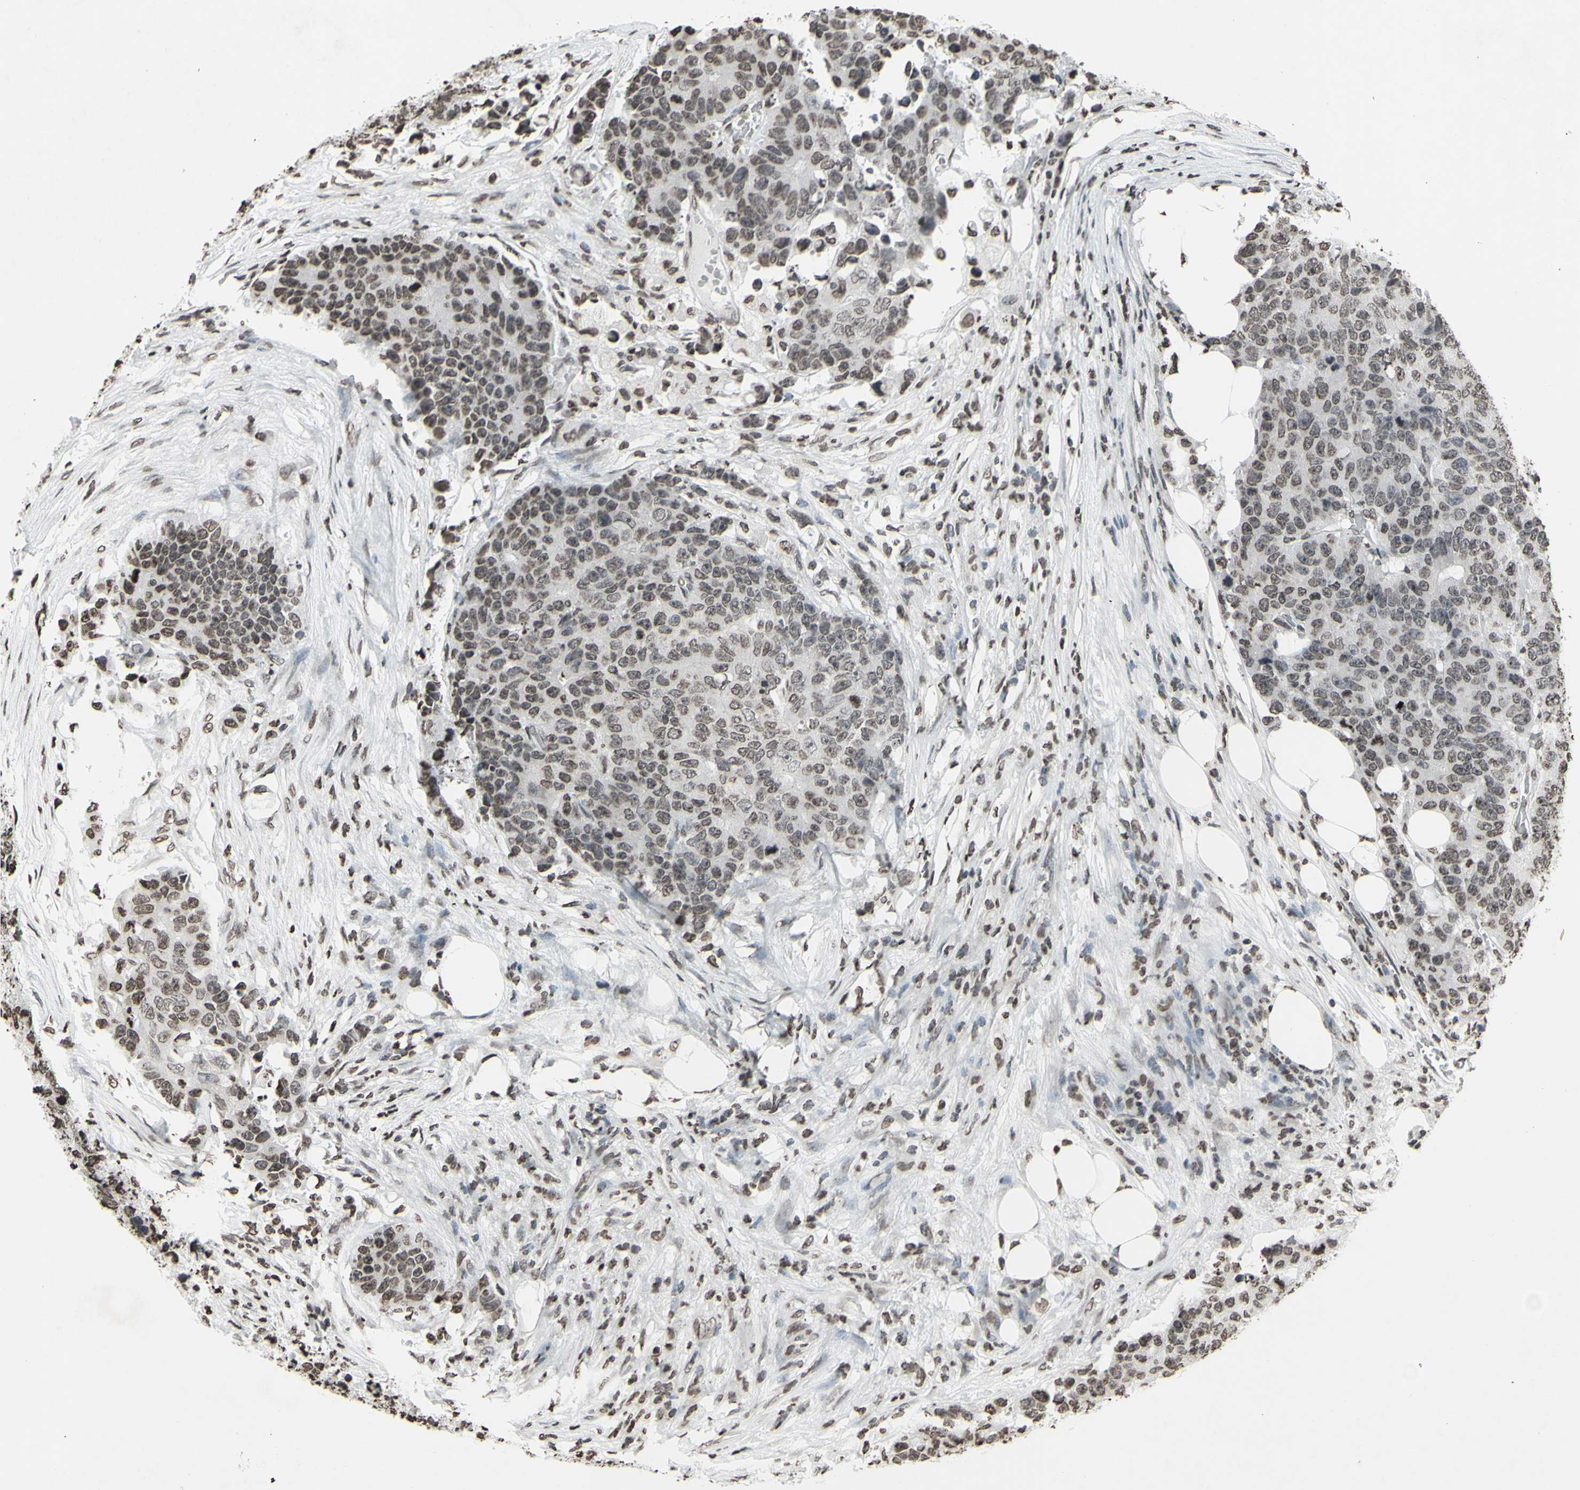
{"staining": {"intensity": "weak", "quantity": "25%-75%", "location": "nuclear"}, "tissue": "colorectal cancer", "cell_type": "Tumor cells", "image_type": "cancer", "snomed": [{"axis": "morphology", "description": "Adenocarcinoma, NOS"}, {"axis": "topography", "description": "Colon"}], "caption": "Human colorectal cancer (adenocarcinoma) stained with a protein marker reveals weak staining in tumor cells.", "gene": "CD79B", "patient": {"sex": "female", "age": 86}}